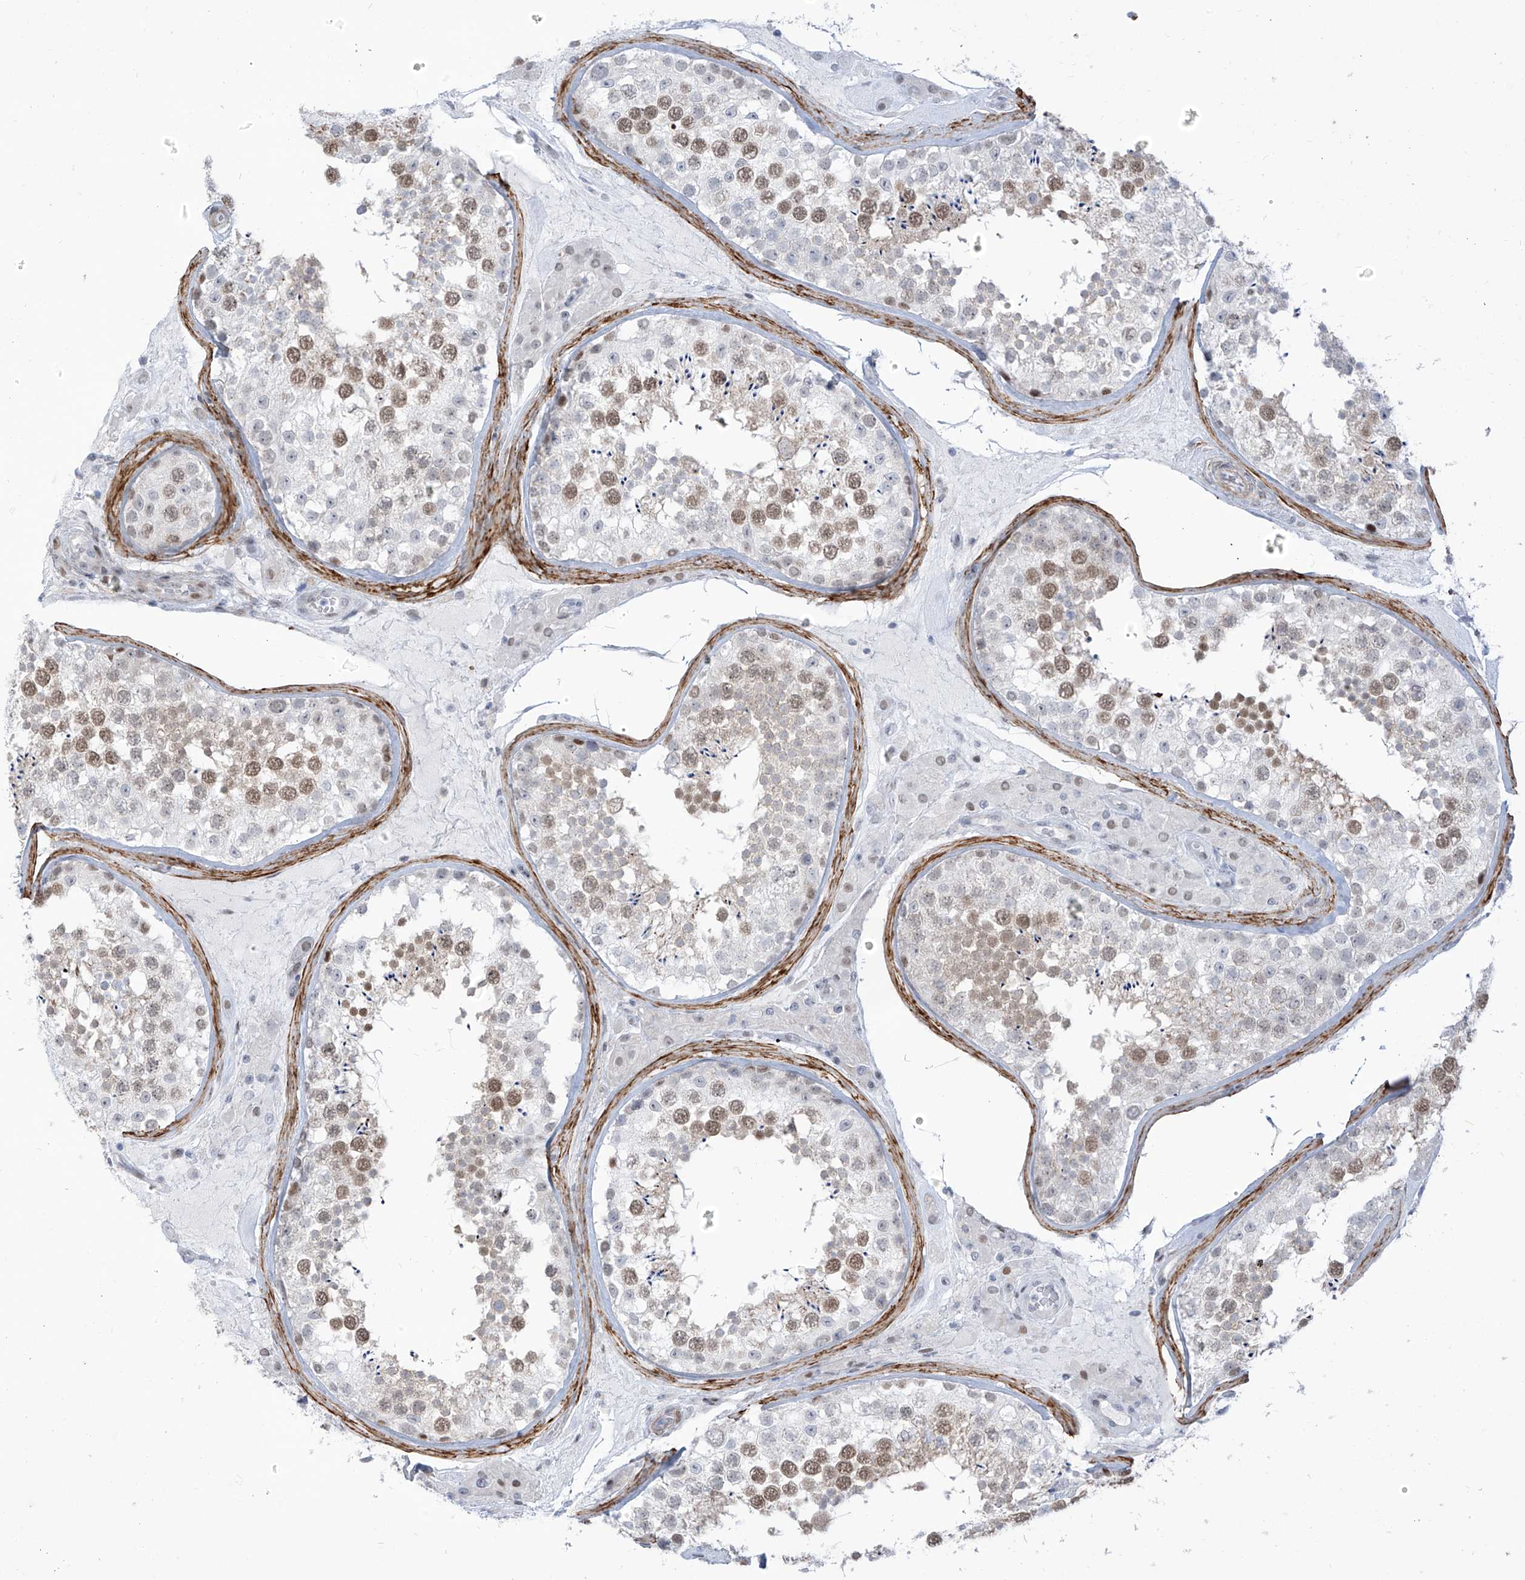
{"staining": {"intensity": "moderate", "quantity": "25%-75%", "location": "nuclear"}, "tissue": "testis", "cell_type": "Cells in seminiferous ducts", "image_type": "normal", "snomed": [{"axis": "morphology", "description": "Normal tissue, NOS"}, {"axis": "topography", "description": "Testis"}], "caption": "Brown immunohistochemical staining in unremarkable testis reveals moderate nuclear positivity in about 25%-75% of cells in seminiferous ducts. The staining was performed using DAB, with brown indicating positive protein expression. Nuclei are stained blue with hematoxylin.", "gene": "LIN9", "patient": {"sex": "male", "age": 46}}